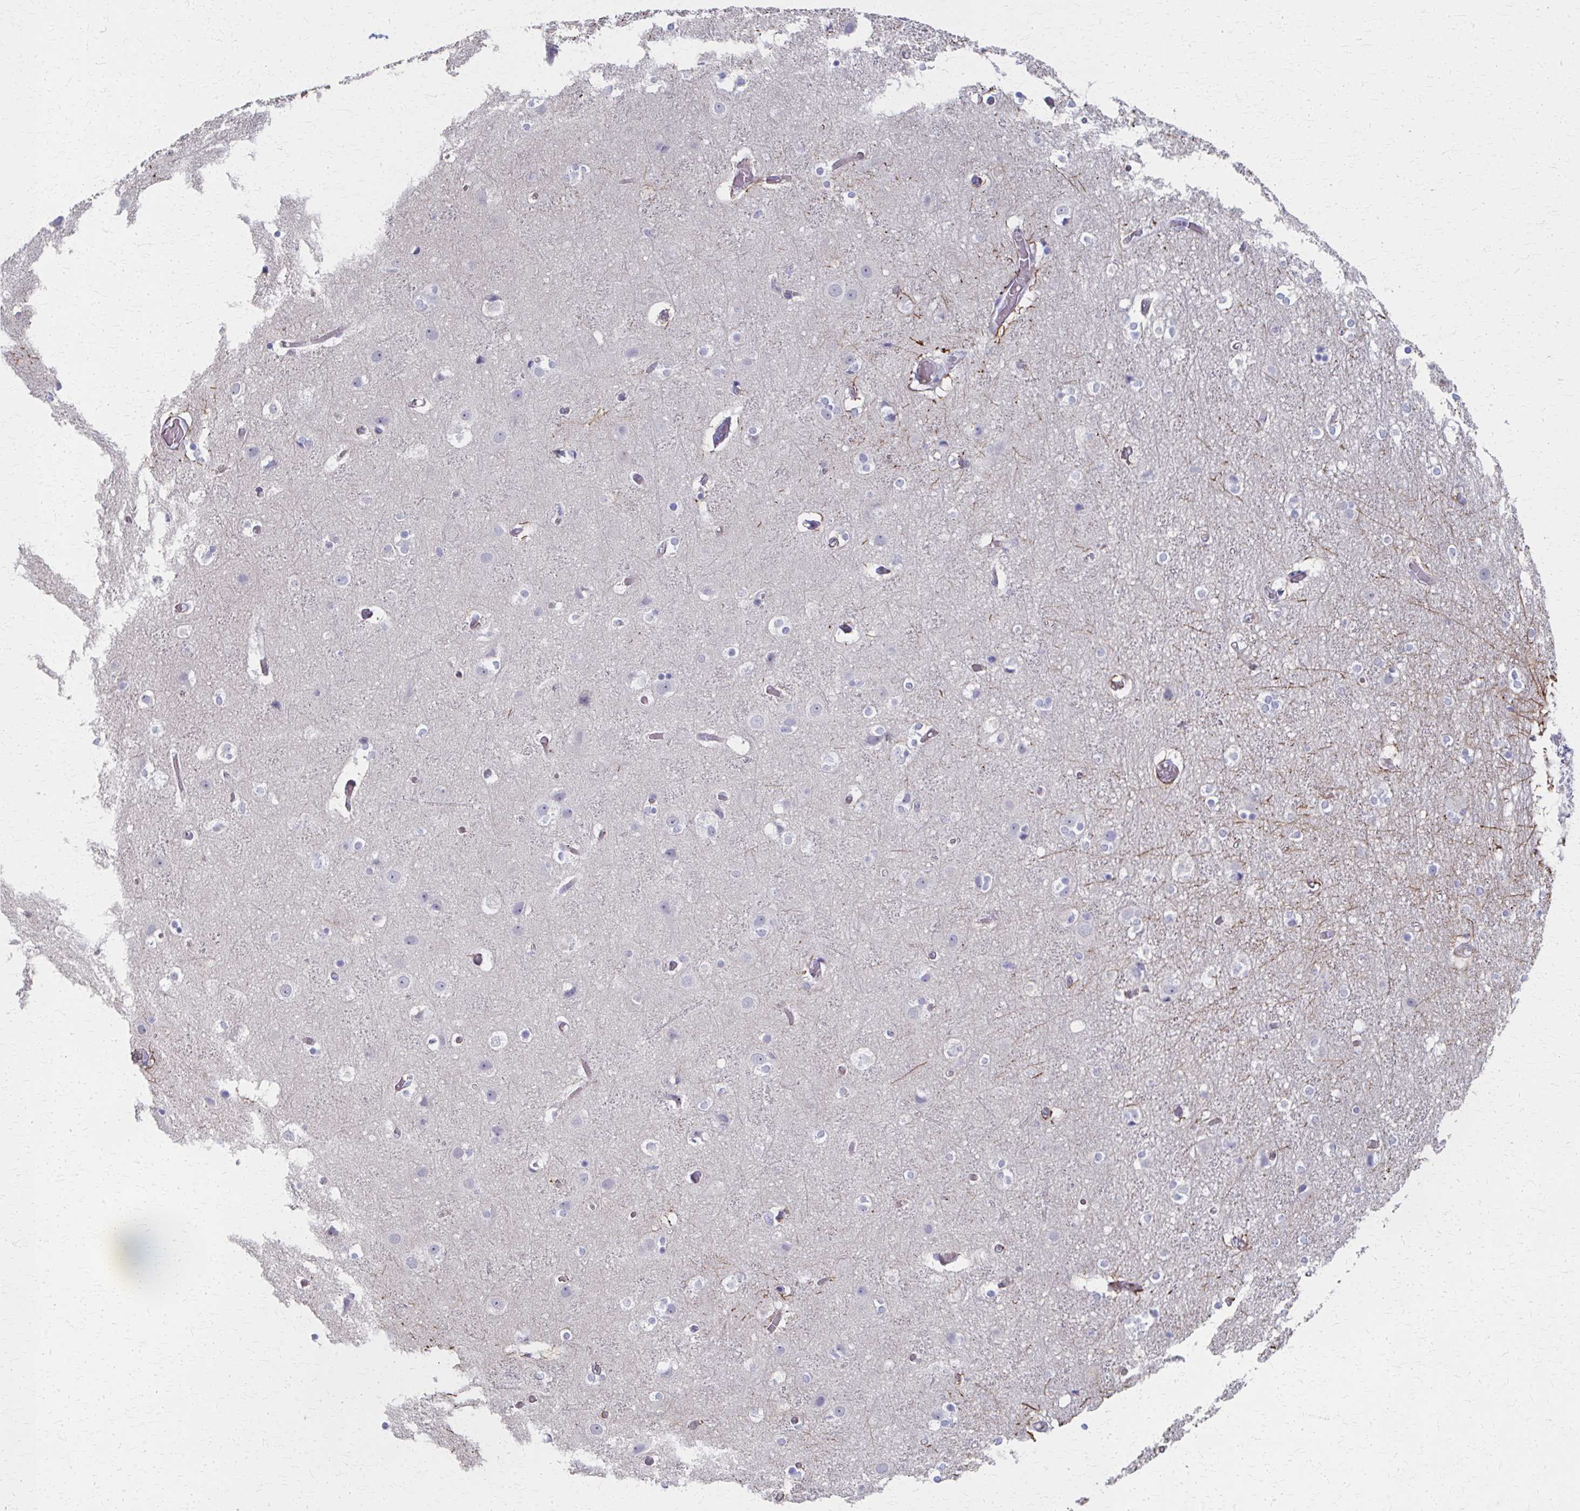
{"staining": {"intensity": "negative", "quantity": "none", "location": "none"}, "tissue": "cerebral cortex", "cell_type": "Endothelial cells", "image_type": "normal", "snomed": [{"axis": "morphology", "description": "Normal tissue, NOS"}, {"axis": "topography", "description": "Cerebral cortex"}], "caption": "High magnification brightfield microscopy of unremarkable cerebral cortex stained with DAB (3,3'-diaminobenzidine) (brown) and counterstained with hematoxylin (blue): endothelial cells show no significant expression. (Immunohistochemistry, brightfield microscopy, high magnification).", "gene": "MS4A2", "patient": {"sex": "female", "age": 52}}